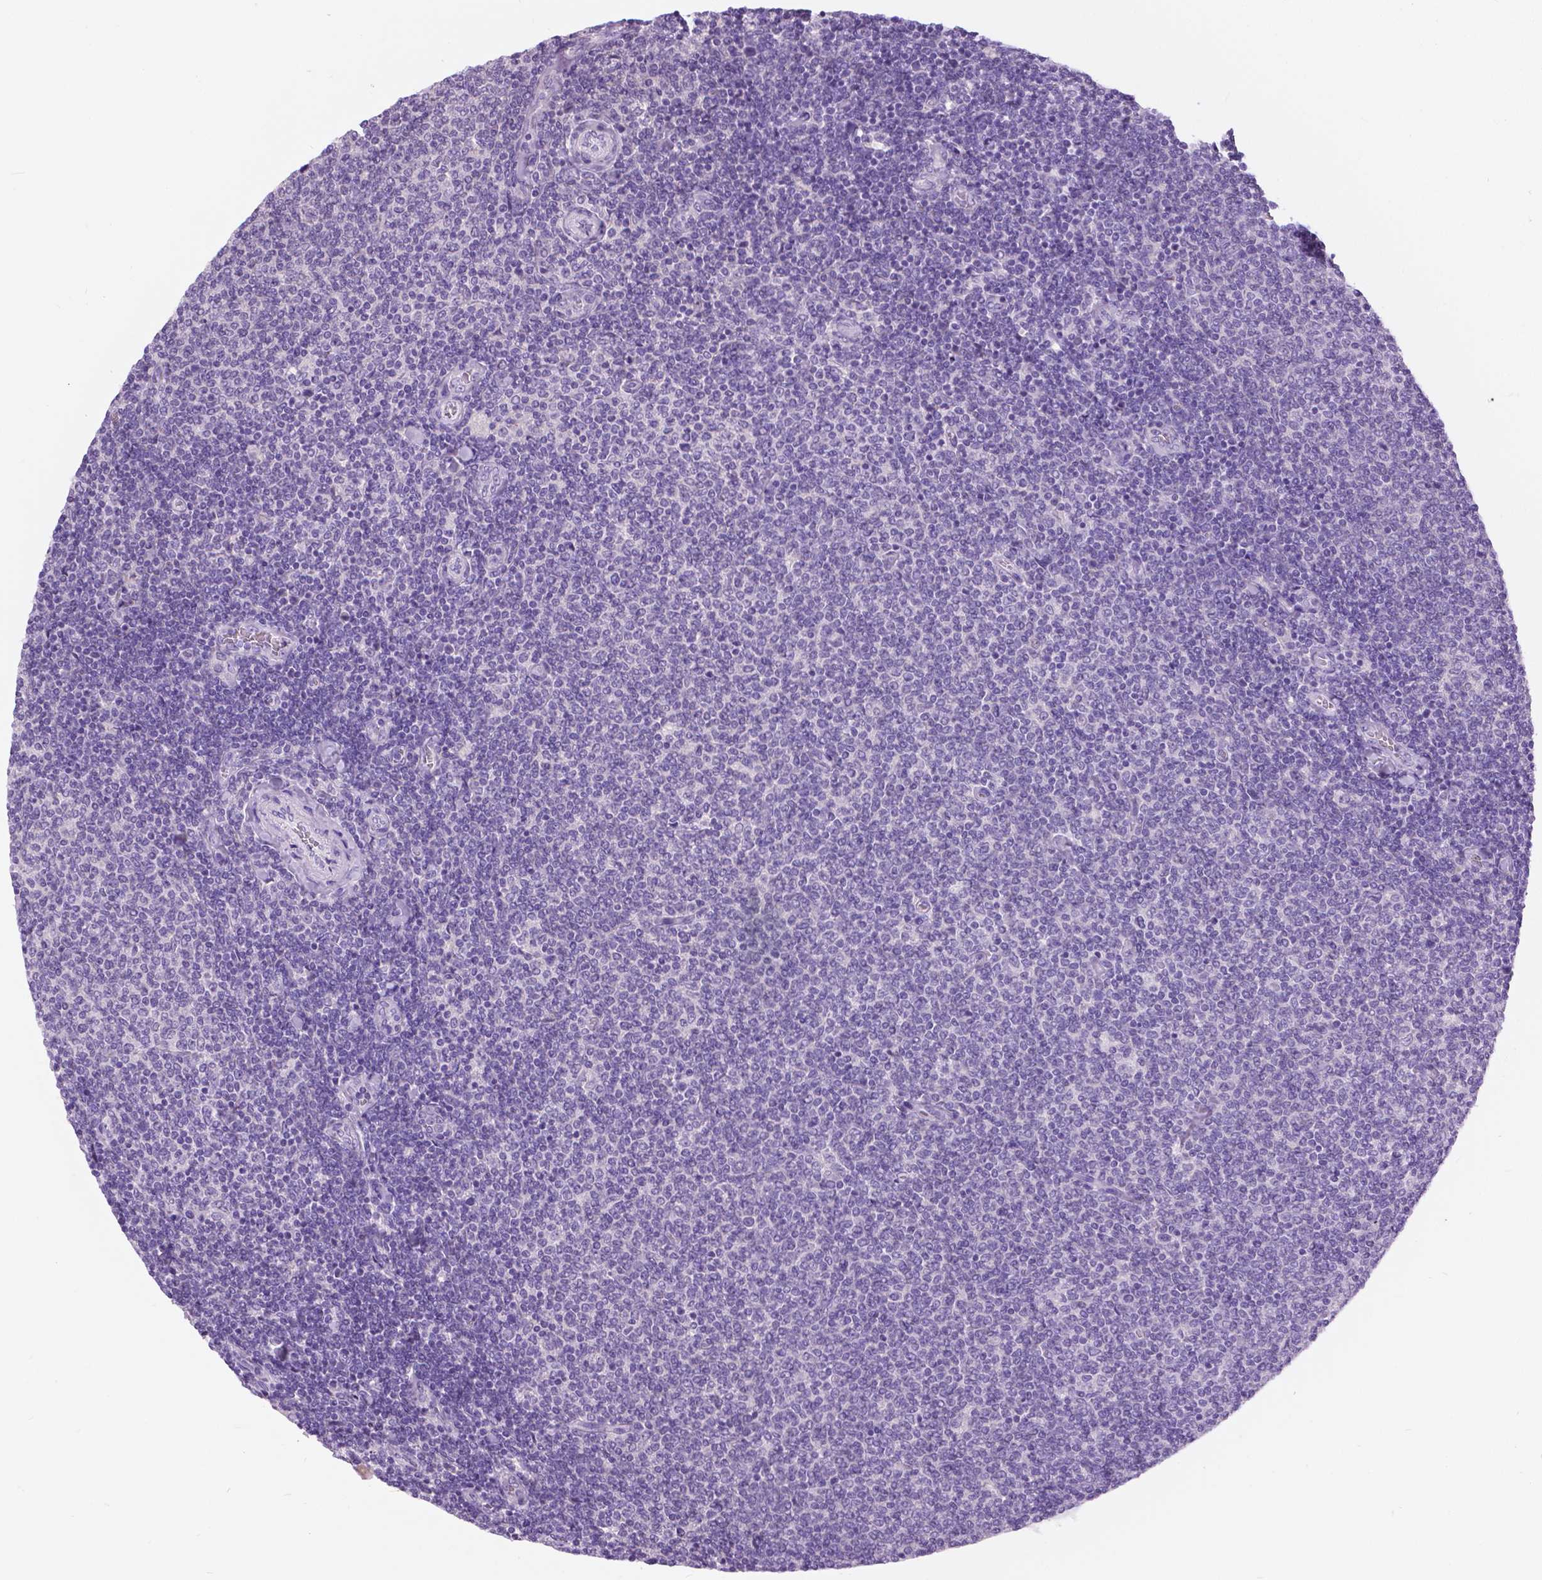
{"staining": {"intensity": "negative", "quantity": "none", "location": "none"}, "tissue": "lymphoma", "cell_type": "Tumor cells", "image_type": "cancer", "snomed": [{"axis": "morphology", "description": "Malignant lymphoma, non-Hodgkin's type, Low grade"}, {"axis": "topography", "description": "Lymph node"}], "caption": "Immunohistochemistry of human lymphoma demonstrates no expression in tumor cells. (Brightfield microscopy of DAB immunohistochemistry (IHC) at high magnification).", "gene": "TP53TG5", "patient": {"sex": "male", "age": 52}}